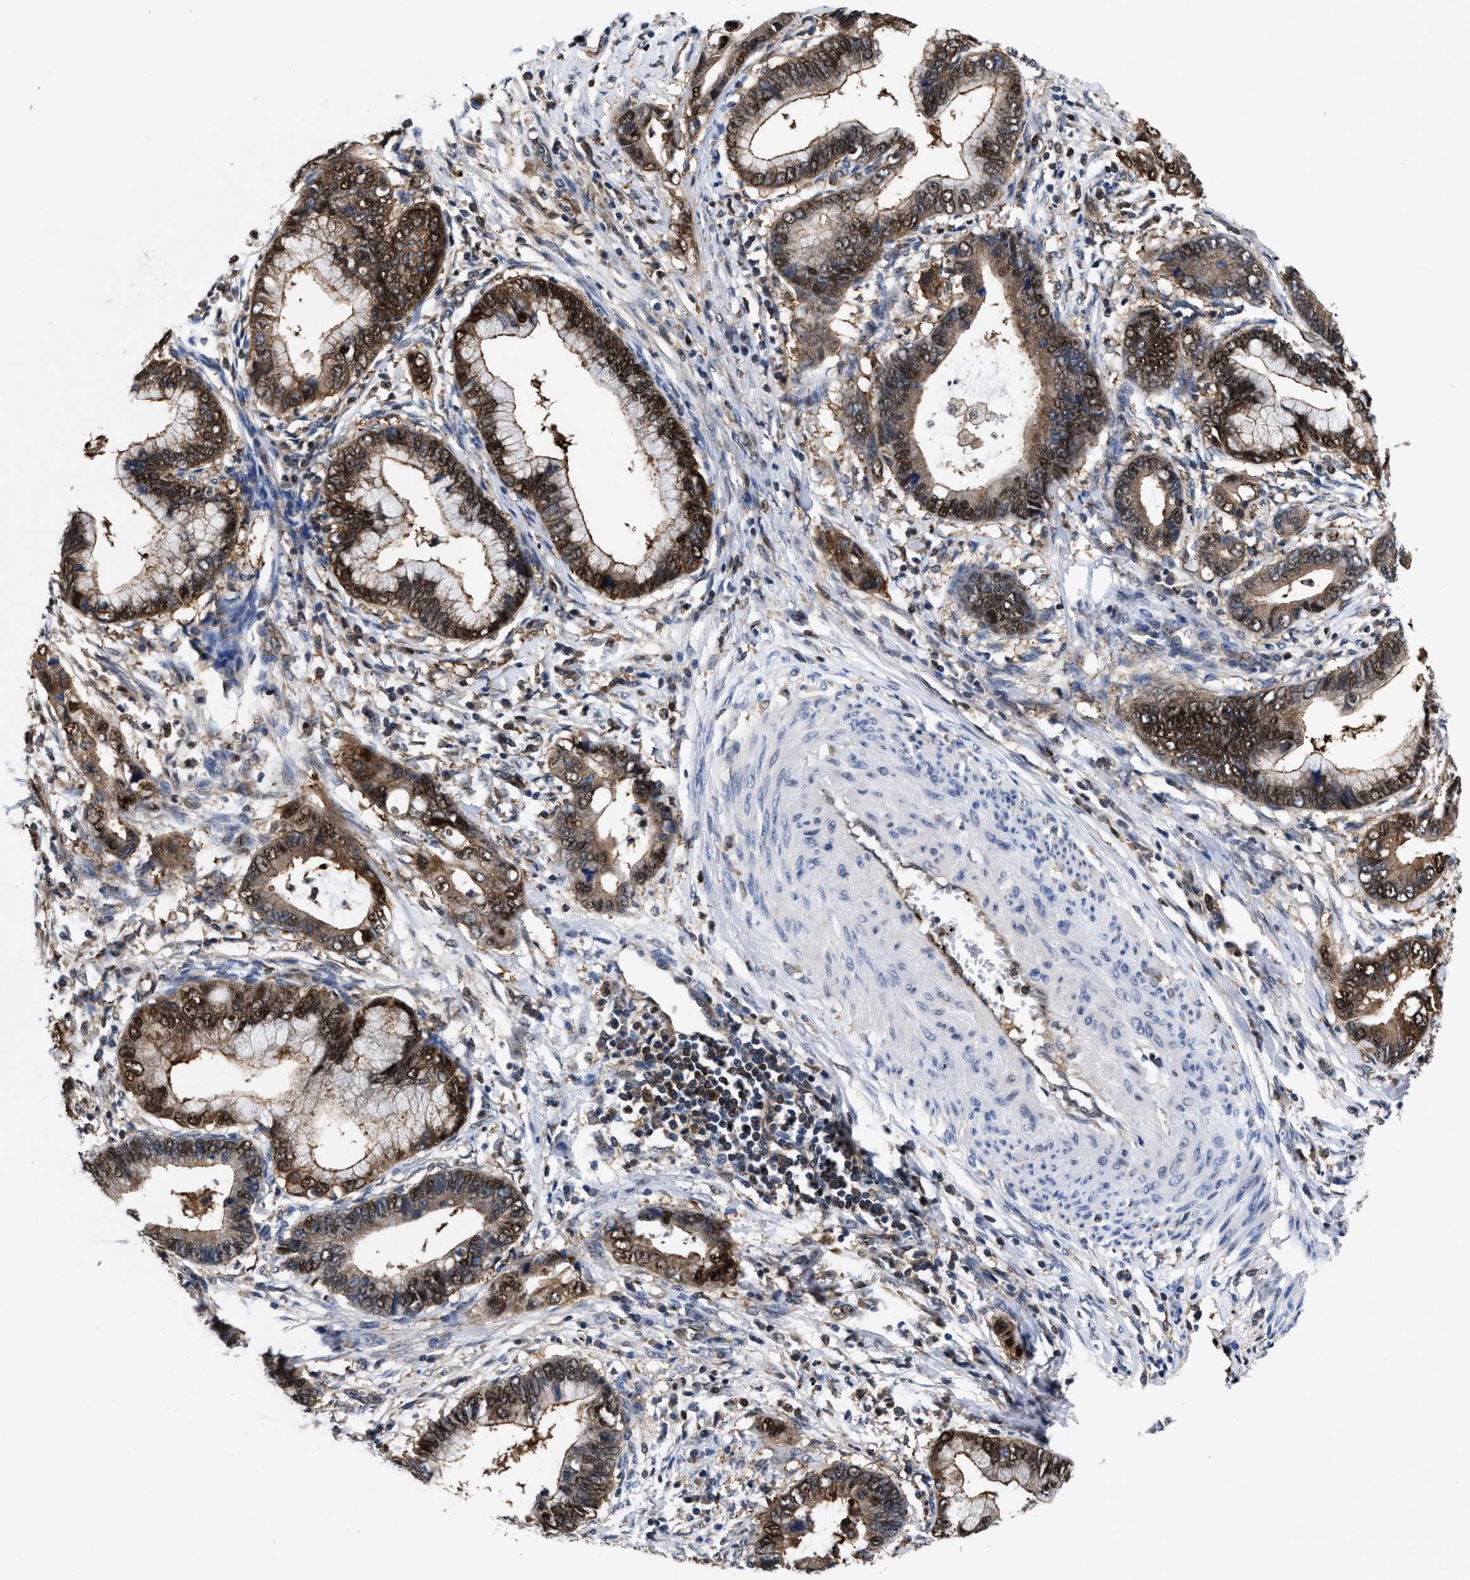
{"staining": {"intensity": "moderate", "quantity": ">75%", "location": "cytoplasmic/membranous,nuclear"}, "tissue": "cervical cancer", "cell_type": "Tumor cells", "image_type": "cancer", "snomed": [{"axis": "morphology", "description": "Adenocarcinoma, NOS"}, {"axis": "topography", "description": "Cervix"}], "caption": "The image demonstrates immunohistochemical staining of cervical cancer. There is moderate cytoplasmic/membranous and nuclear positivity is seen in approximately >75% of tumor cells.", "gene": "ACLY", "patient": {"sex": "female", "age": 44}}